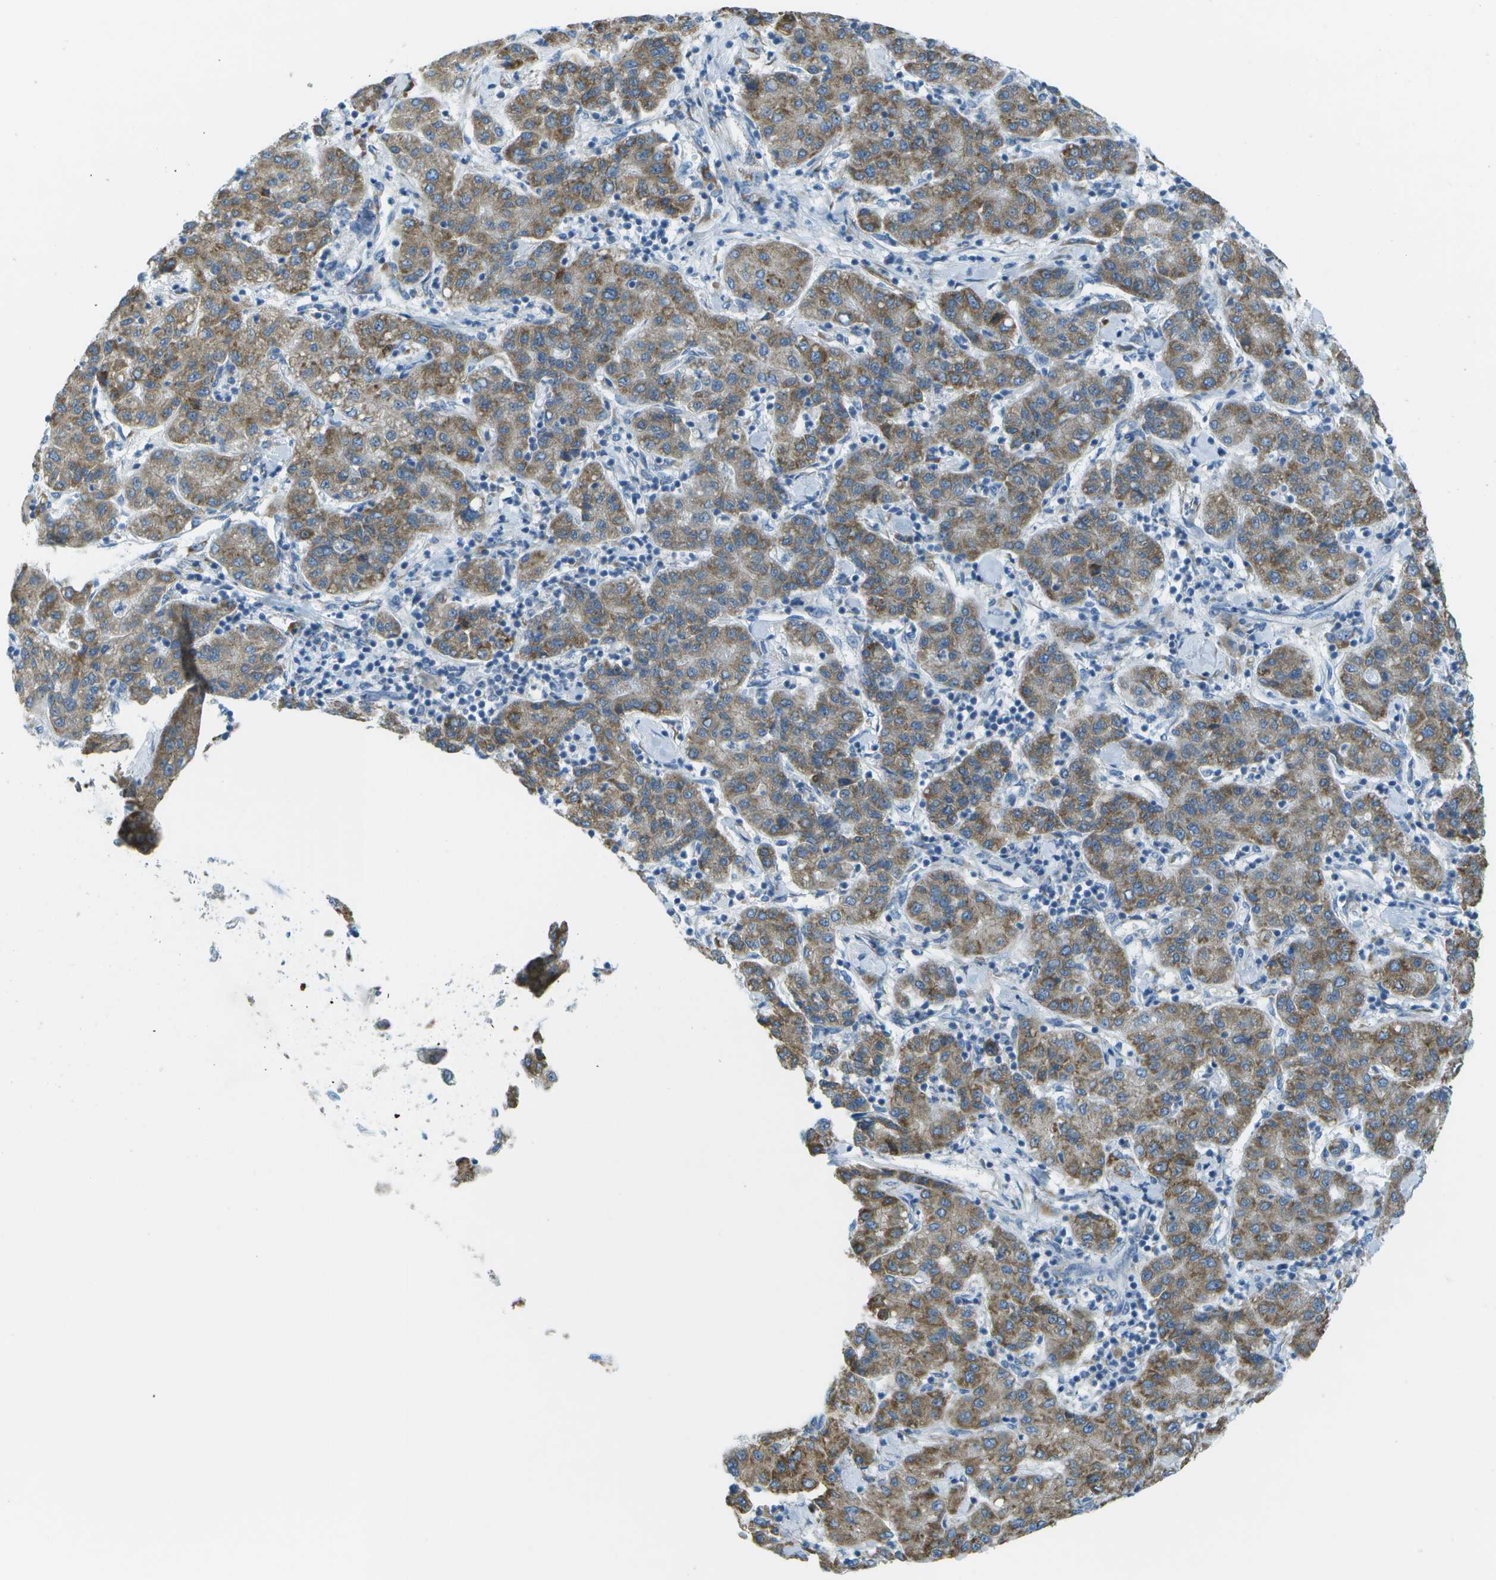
{"staining": {"intensity": "moderate", "quantity": ">75%", "location": "cytoplasmic/membranous"}, "tissue": "liver cancer", "cell_type": "Tumor cells", "image_type": "cancer", "snomed": [{"axis": "morphology", "description": "Carcinoma, Hepatocellular, NOS"}, {"axis": "topography", "description": "Liver"}], "caption": "Tumor cells show moderate cytoplasmic/membranous positivity in about >75% of cells in liver cancer.", "gene": "KCTD3", "patient": {"sex": "male", "age": 65}}